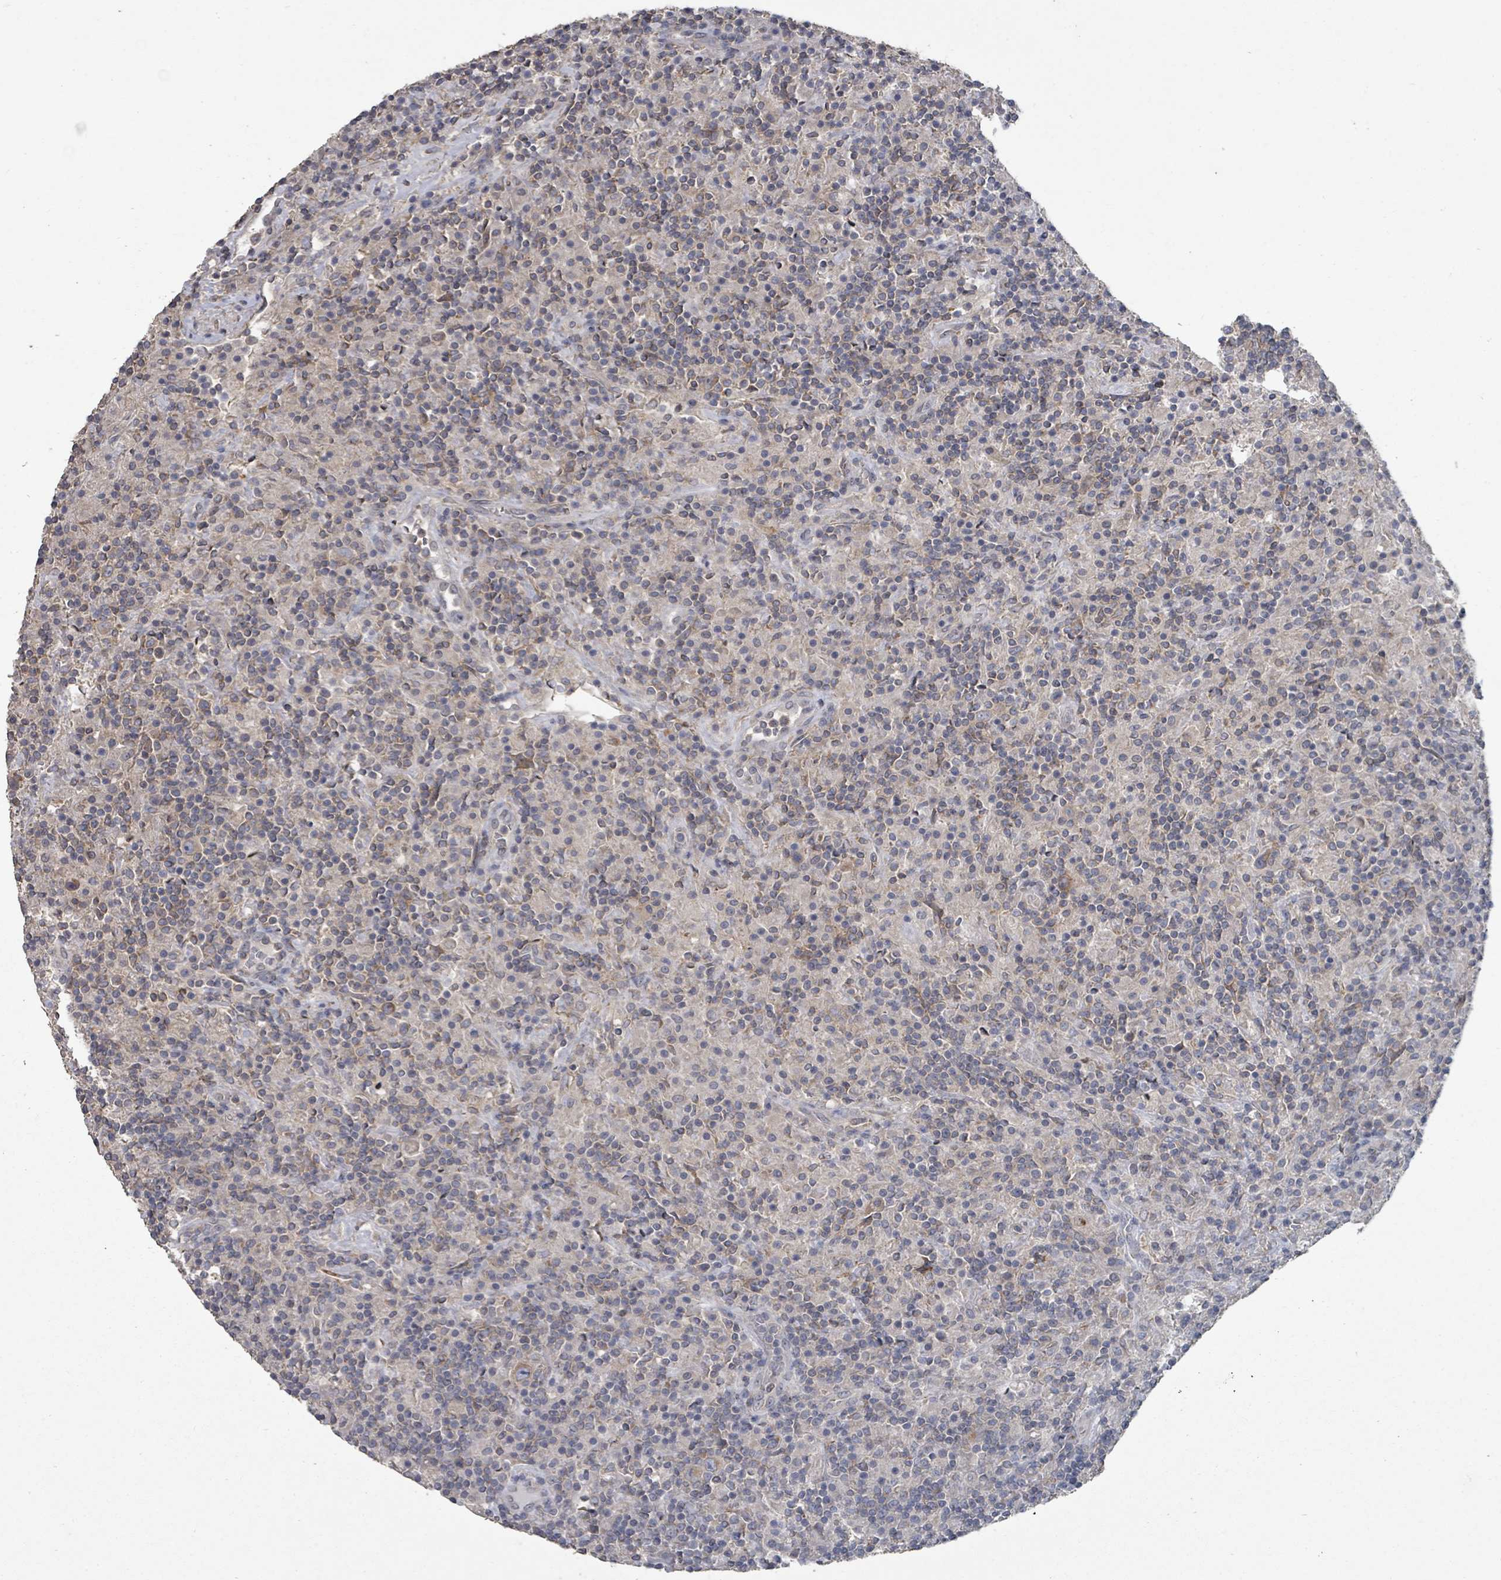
{"staining": {"intensity": "moderate", "quantity": "25%-75%", "location": "cytoplasmic/membranous"}, "tissue": "lymphoma", "cell_type": "Tumor cells", "image_type": "cancer", "snomed": [{"axis": "morphology", "description": "Hodgkin's disease, NOS"}, {"axis": "topography", "description": "Lymph node"}], "caption": "Immunohistochemical staining of human lymphoma reveals medium levels of moderate cytoplasmic/membranous expression in about 25%-75% of tumor cells. The staining was performed using DAB, with brown indicating positive protein expression. Nuclei are stained blue with hematoxylin.", "gene": "SLC9A7", "patient": {"sex": "male", "age": 70}}